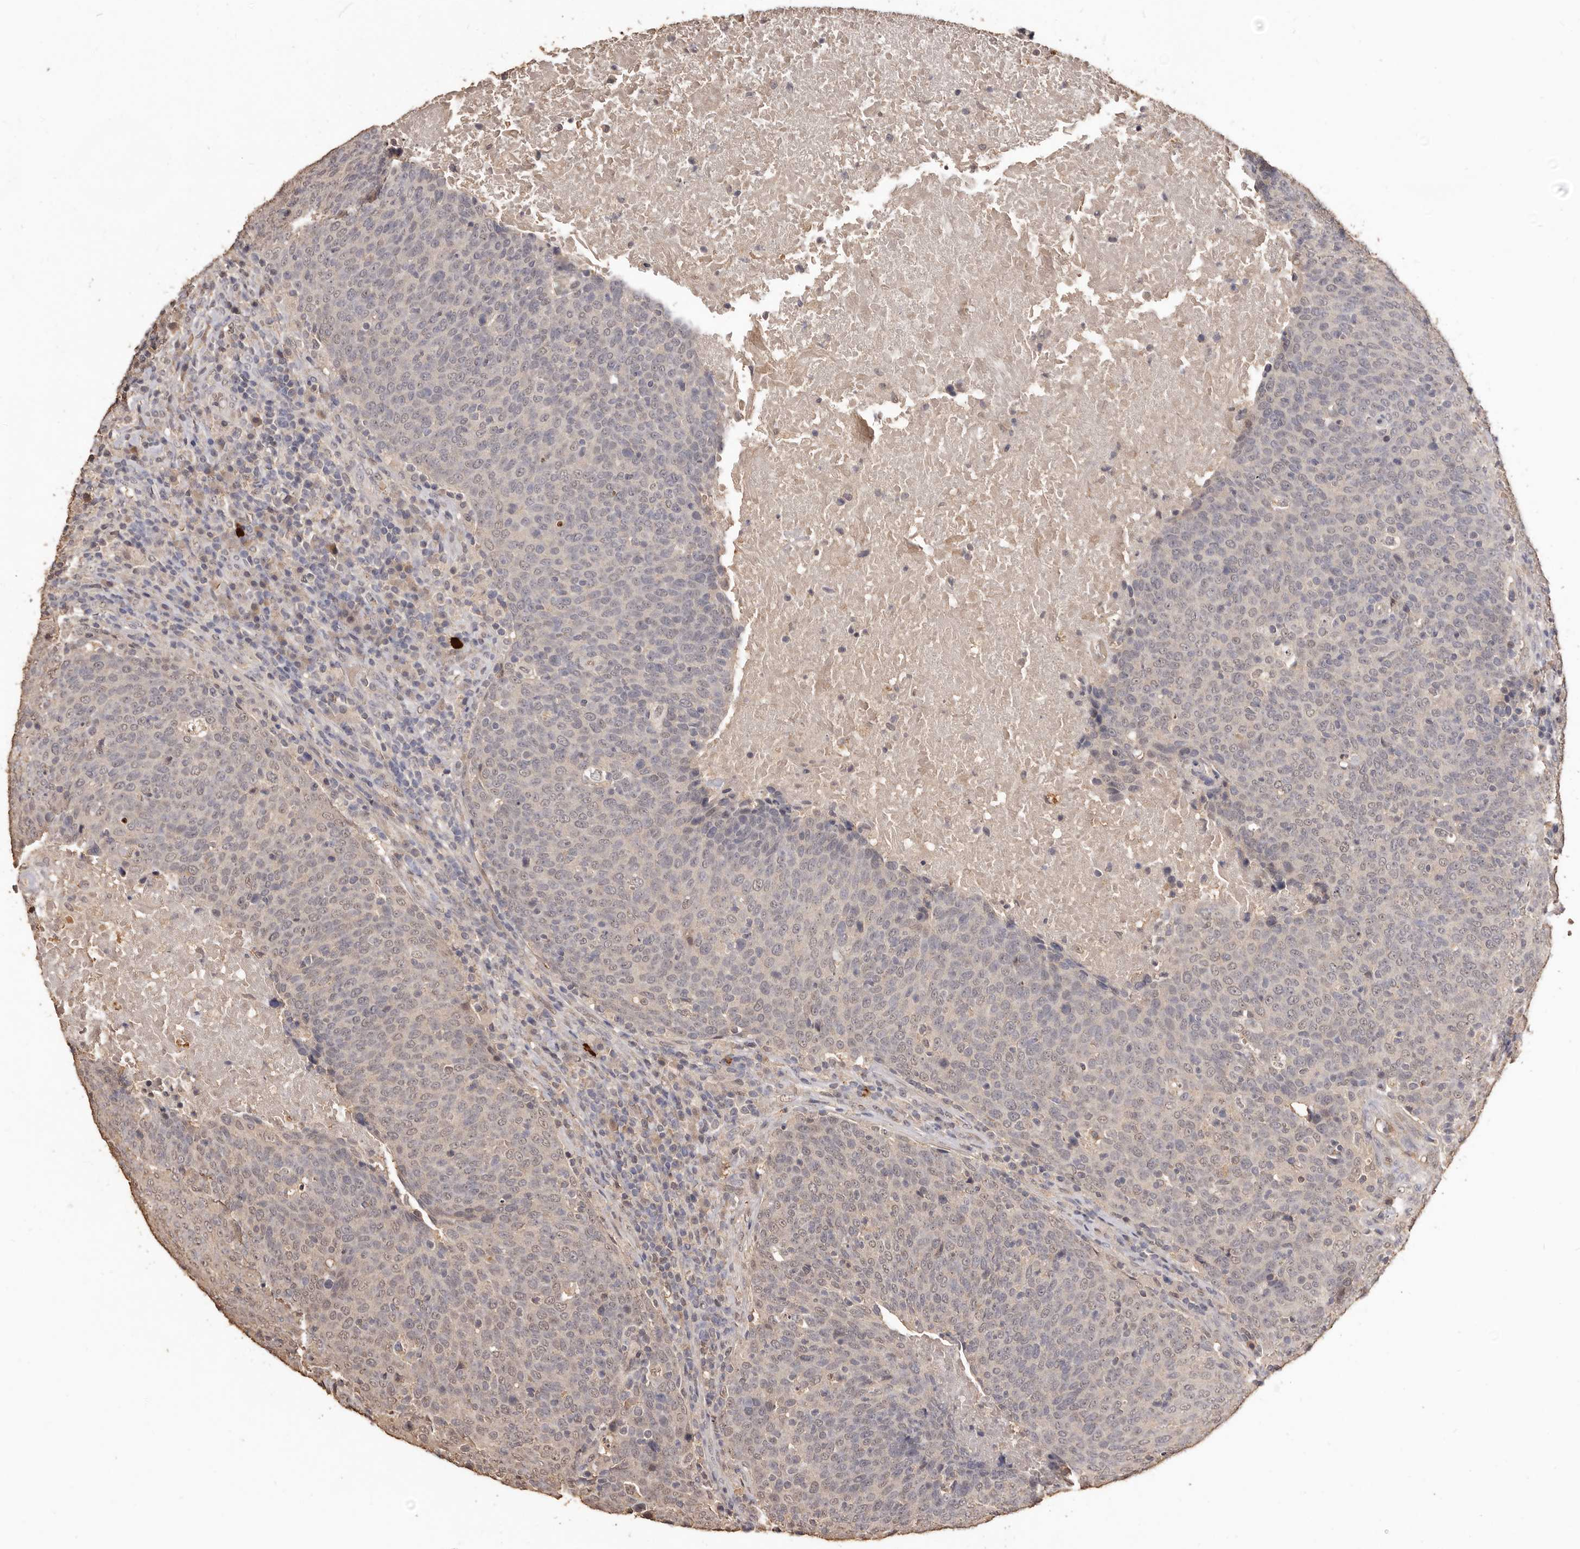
{"staining": {"intensity": "negative", "quantity": "none", "location": "none"}, "tissue": "head and neck cancer", "cell_type": "Tumor cells", "image_type": "cancer", "snomed": [{"axis": "morphology", "description": "Squamous cell carcinoma, NOS"}, {"axis": "morphology", "description": "Squamous cell carcinoma, metastatic, NOS"}, {"axis": "topography", "description": "Lymph node"}, {"axis": "topography", "description": "Head-Neck"}], "caption": "Tumor cells are negative for protein expression in human head and neck cancer (squamous cell carcinoma).", "gene": "INAVA", "patient": {"sex": "male", "age": 62}}